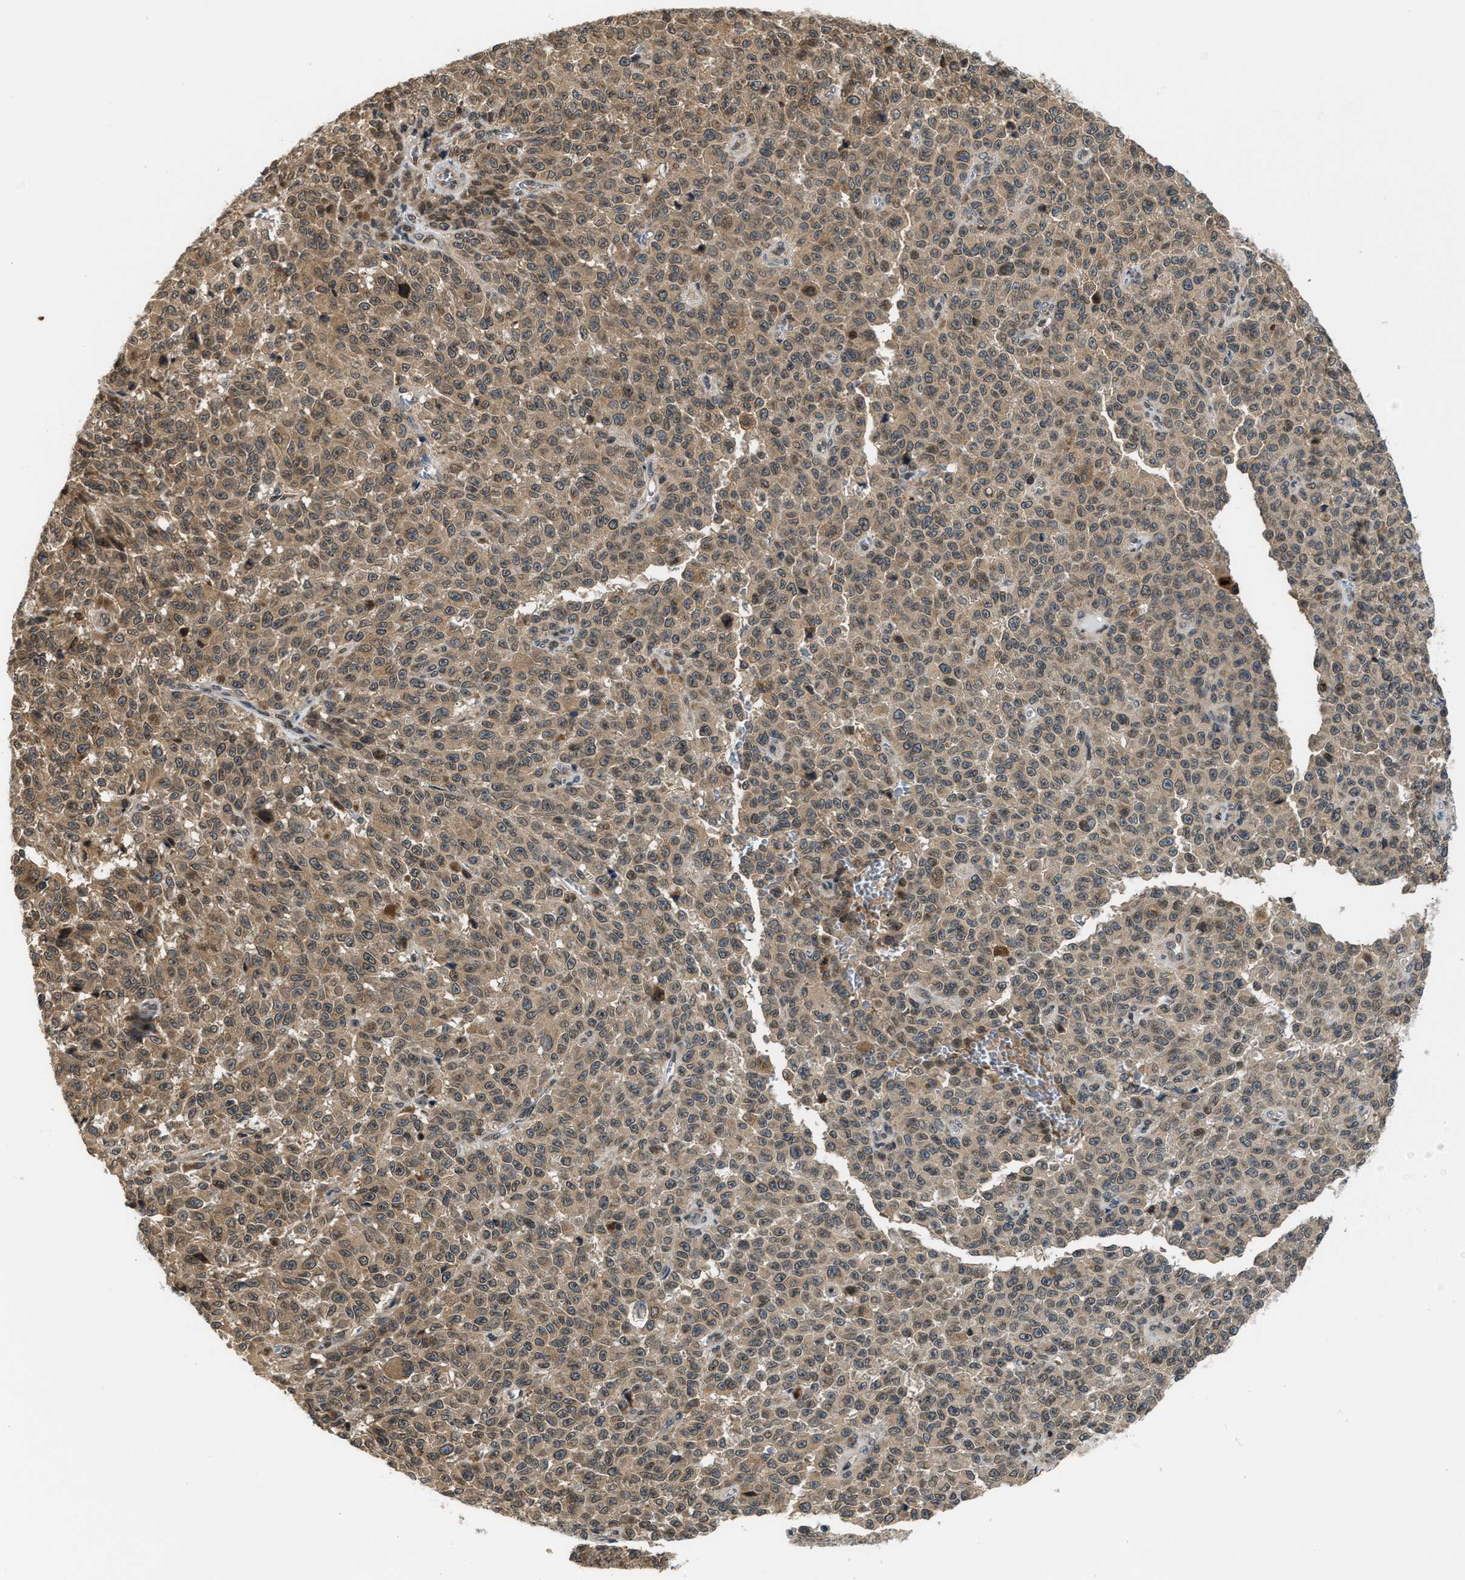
{"staining": {"intensity": "moderate", "quantity": ">75%", "location": "cytoplasmic/membranous"}, "tissue": "melanoma", "cell_type": "Tumor cells", "image_type": "cancer", "snomed": [{"axis": "morphology", "description": "Malignant melanoma, NOS"}, {"axis": "topography", "description": "Skin"}], "caption": "Malignant melanoma tissue demonstrates moderate cytoplasmic/membranous staining in about >75% of tumor cells", "gene": "RAB29", "patient": {"sex": "female", "age": 82}}